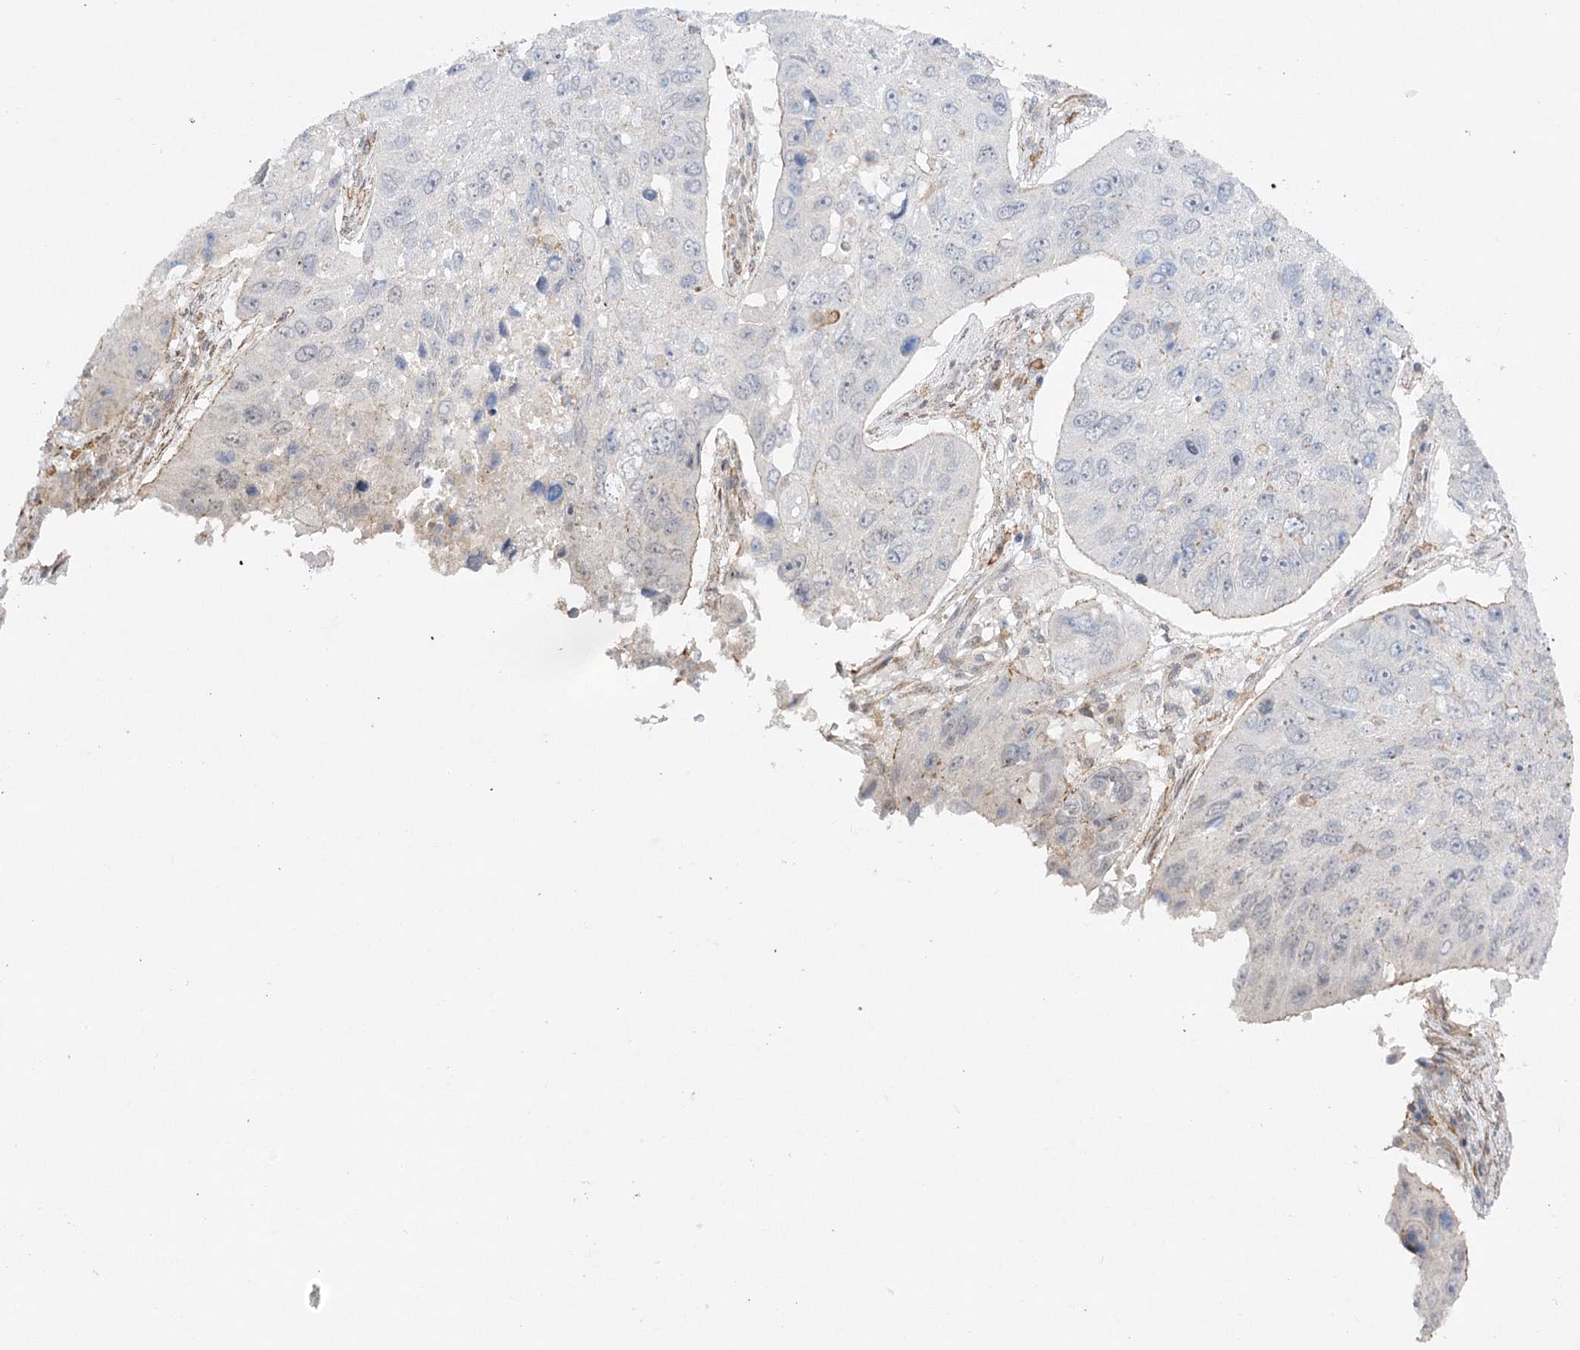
{"staining": {"intensity": "negative", "quantity": "none", "location": "none"}, "tissue": "lung cancer", "cell_type": "Tumor cells", "image_type": "cancer", "snomed": [{"axis": "morphology", "description": "Squamous cell carcinoma, NOS"}, {"axis": "topography", "description": "Lung"}], "caption": "The immunohistochemistry photomicrograph has no significant staining in tumor cells of lung cancer (squamous cell carcinoma) tissue. (IHC, brightfield microscopy, high magnification).", "gene": "OBSL1", "patient": {"sex": "male", "age": 61}}